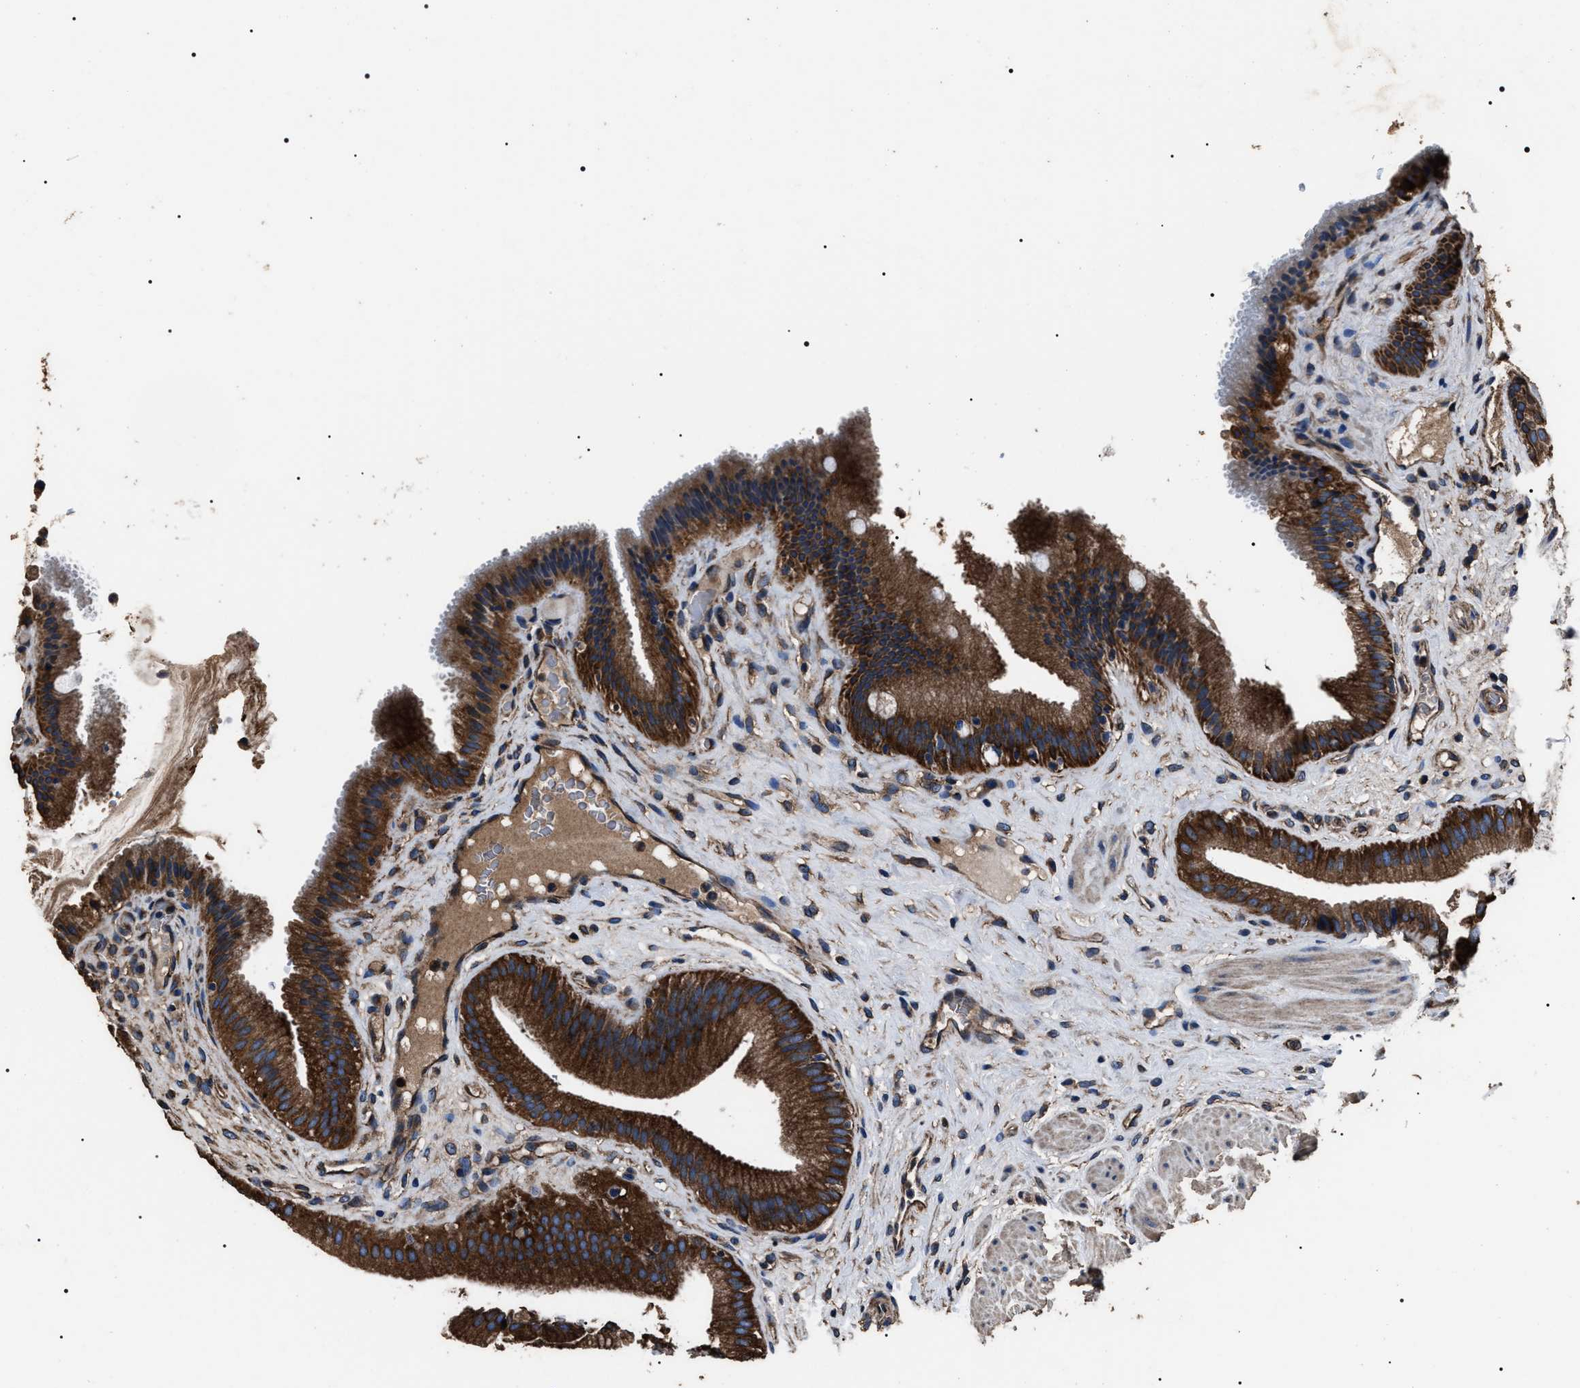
{"staining": {"intensity": "strong", "quantity": ">75%", "location": "cytoplasmic/membranous"}, "tissue": "gallbladder", "cell_type": "Glandular cells", "image_type": "normal", "snomed": [{"axis": "morphology", "description": "Normal tissue, NOS"}, {"axis": "topography", "description": "Gallbladder"}], "caption": "Protein expression analysis of benign gallbladder demonstrates strong cytoplasmic/membranous positivity in approximately >75% of glandular cells.", "gene": "HSCB", "patient": {"sex": "male", "age": 49}}